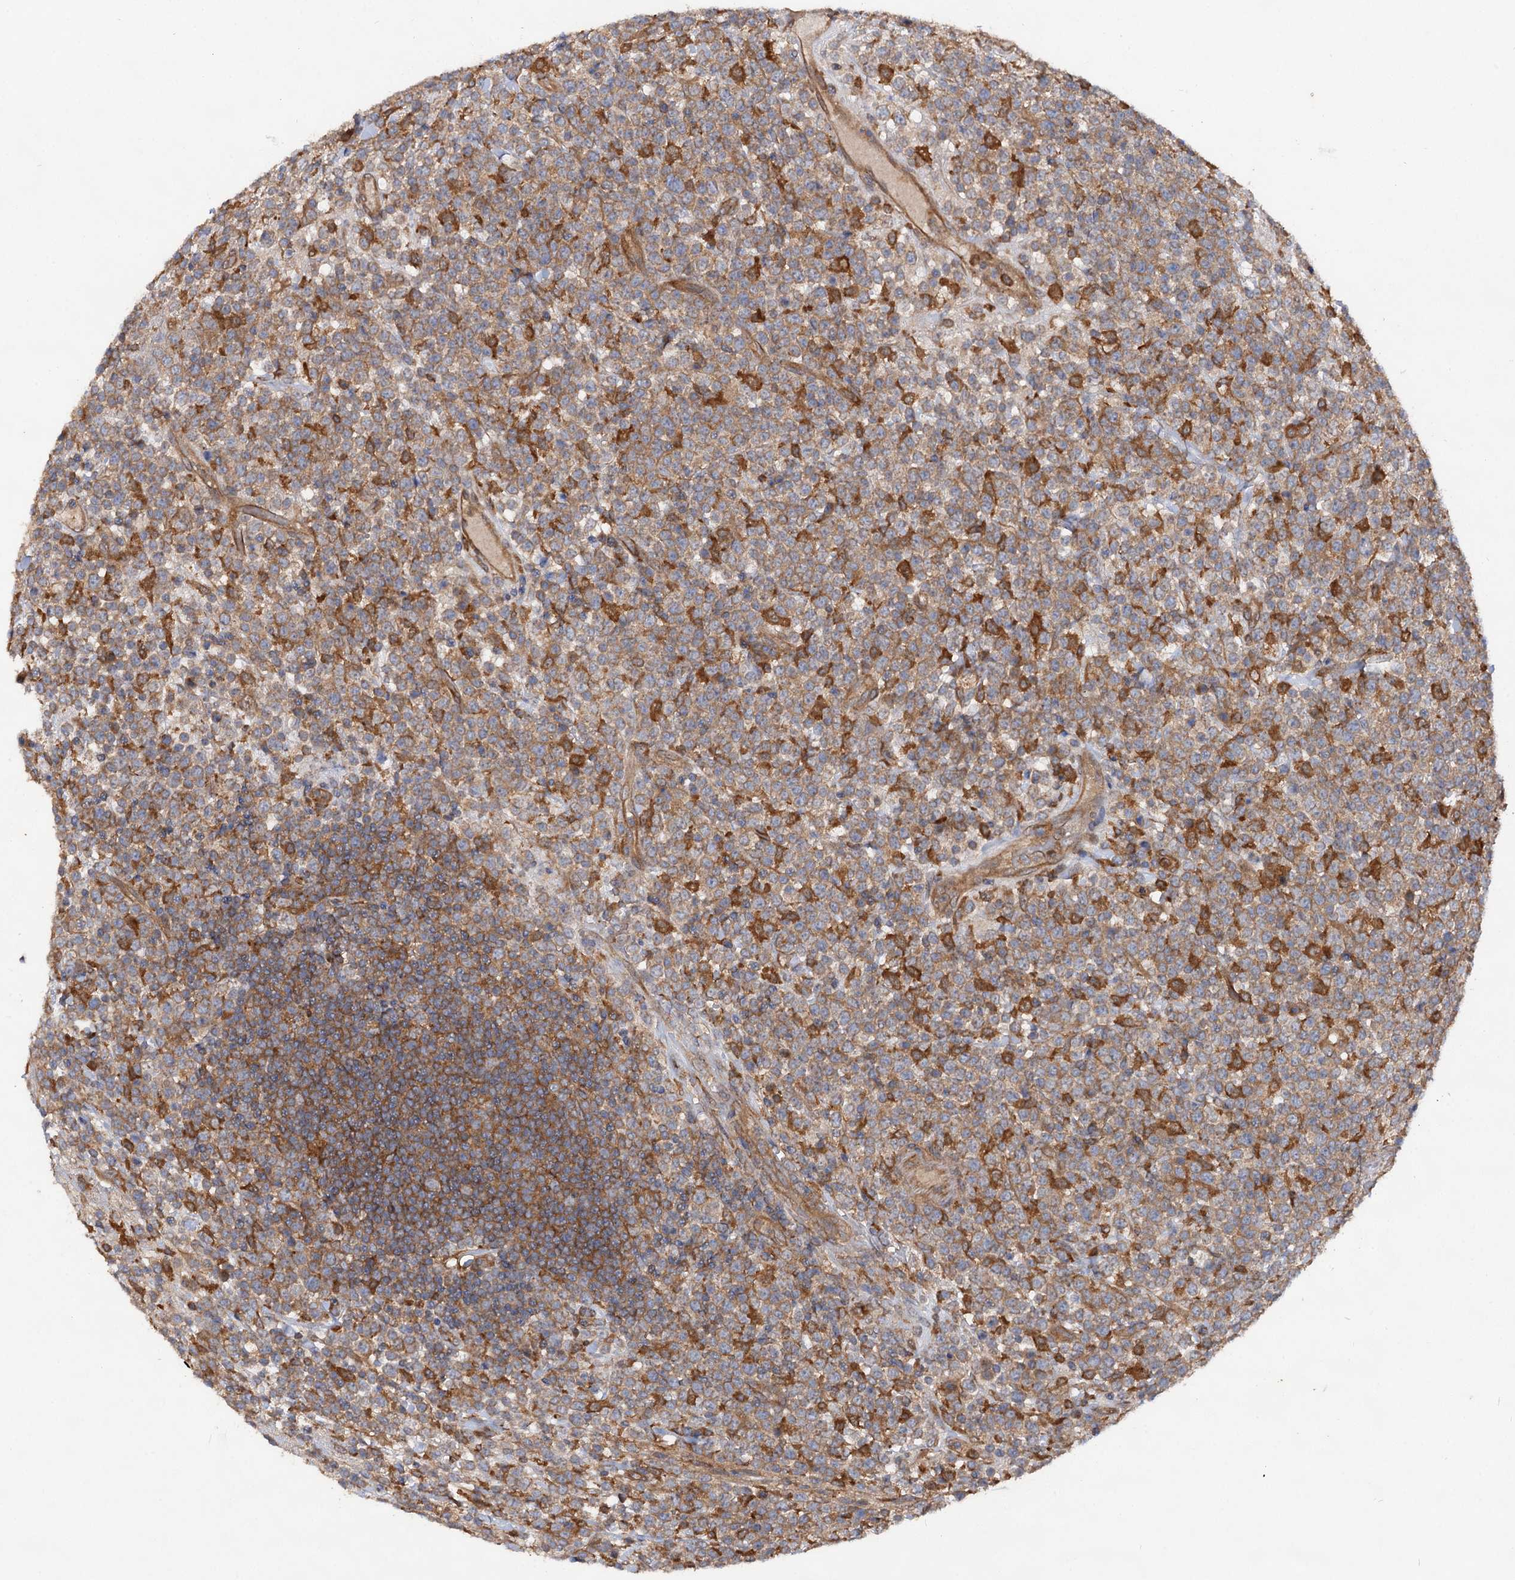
{"staining": {"intensity": "weak", "quantity": ">75%", "location": "cytoplasmic/membranous"}, "tissue": "lymphoma", "cell_type": "Tumor cells", "image_type": "cancer", "snomed": [{"axis": "morphology", "description": "Malignant lymphoma, non-Hodgkin's type, High grade"}, {"axis": "topography", "description": "Colon"}], "caption": "Immunohistochemical staining of high-grade malignant lymphoma, non-Hodgkin's type demonstrates low levels of weak cytoplasmic/membranous protein expression in about >75% of tumor cells.", "gene": "VPS29", "patient": {"sex": "female", "age": 53}}